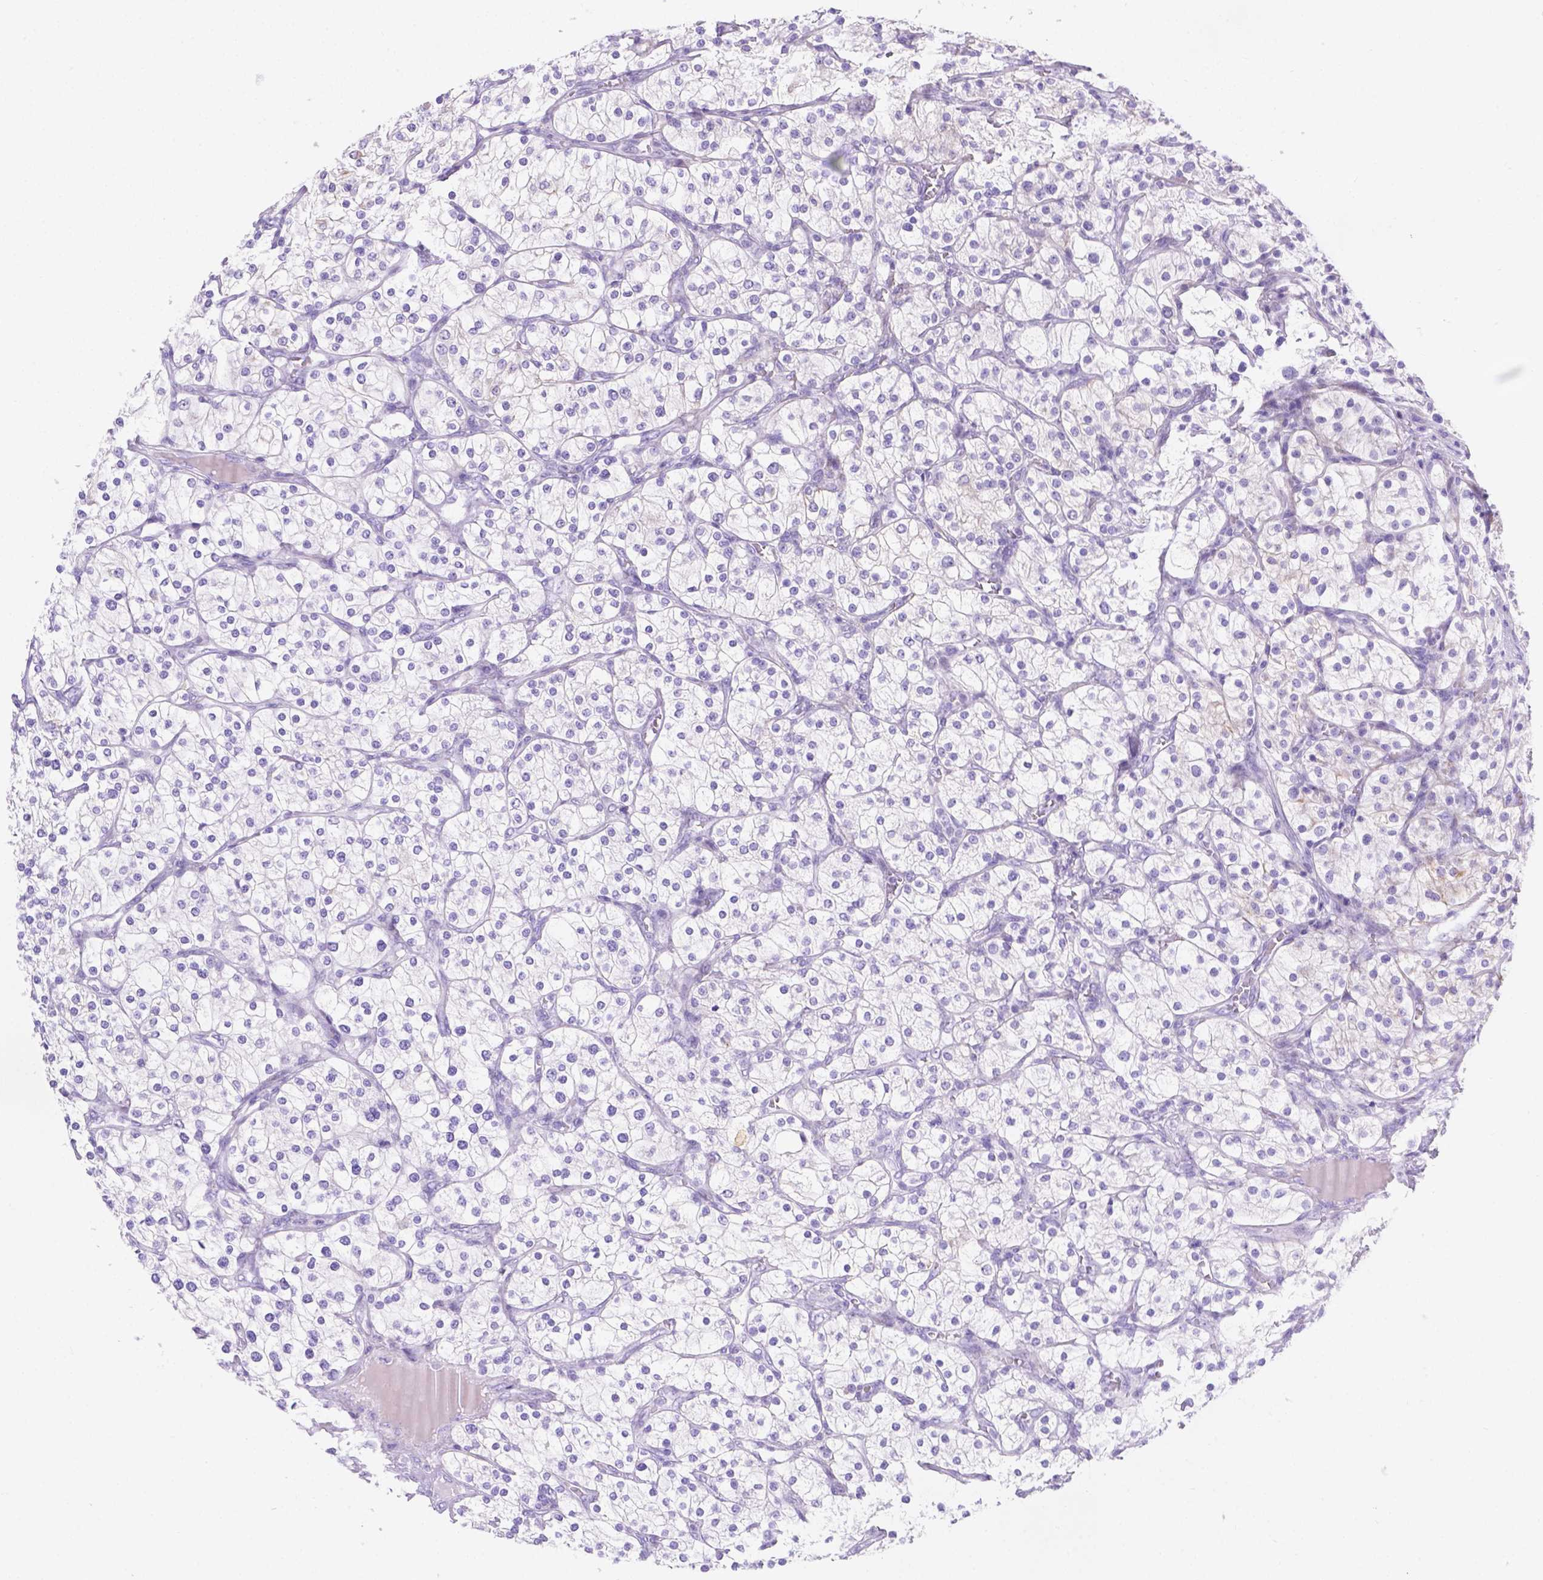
{"staining": {"intensity": "negative", "quantity": "none", "location": "none"}, "tissue": "renal cancer", "cell_type": "Tumor cells", "image_type": "cancer", "snomed": [{"axis": "morphology", "description": "Adenocarcinoma, NOS"}, {"axis": "topography", "description": "Kidney"}], "caption": "Protein analysis of adenocarcinoma (renal) displays no significant expression in tumor cells.", "gene": "DMWD", "patient": {"sex": "male", "age": 80}}